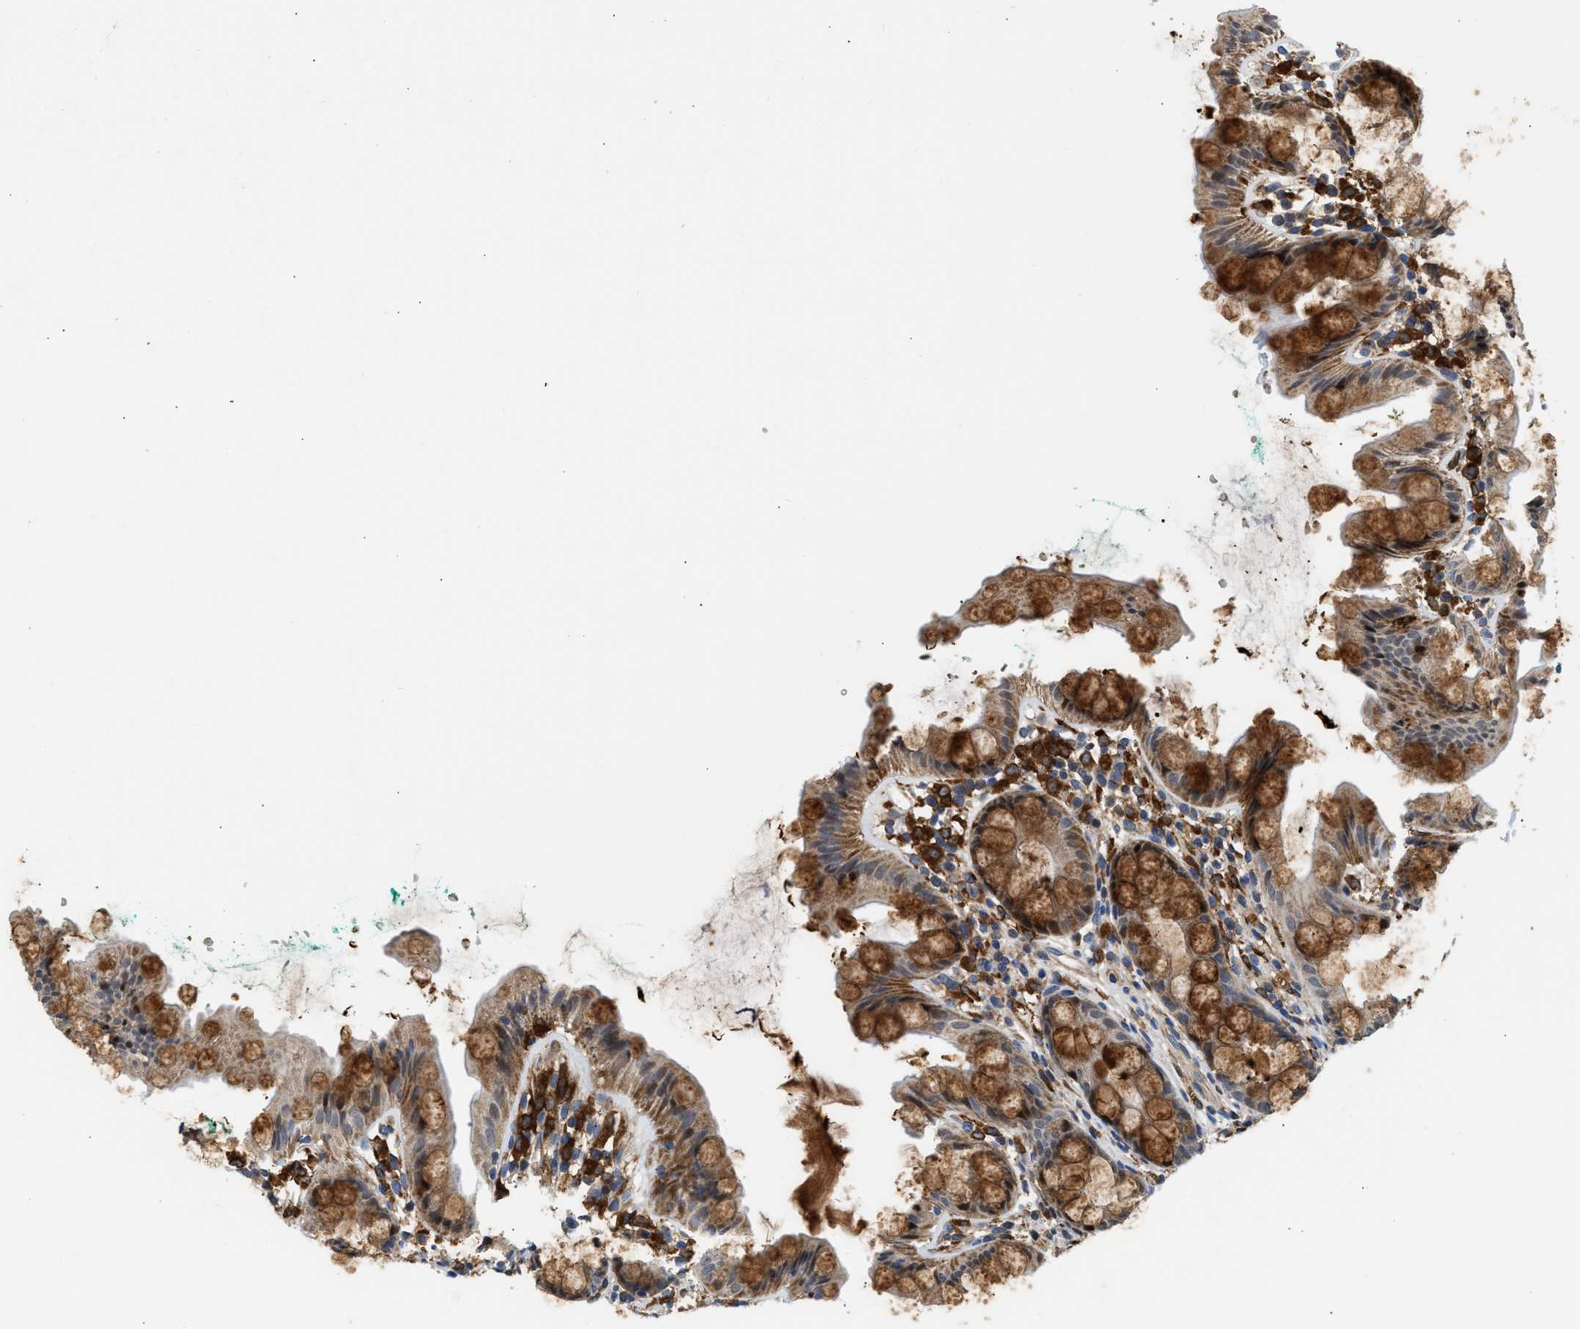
{"staining": {"intensity": "strong", "quantity": ">75%", "location": "cytoplasmic/membranous,nuclear"}, "tissue": "rectum", "cell_type": "Glandular cells", "image_type": "normal", "snomed": [{"axis": "morphology", "description": "Normal tissue, NOS"}, {"axis": "topography", "description": "Rectum"}], "caption": "Glandular cells show high levels of strong cytoplasmic/membranous,nuclear staining in about >75% of cells in unremarkable human rectum.", "gene": "RAB31", "patient": {"sex": "female", "age": 65}}